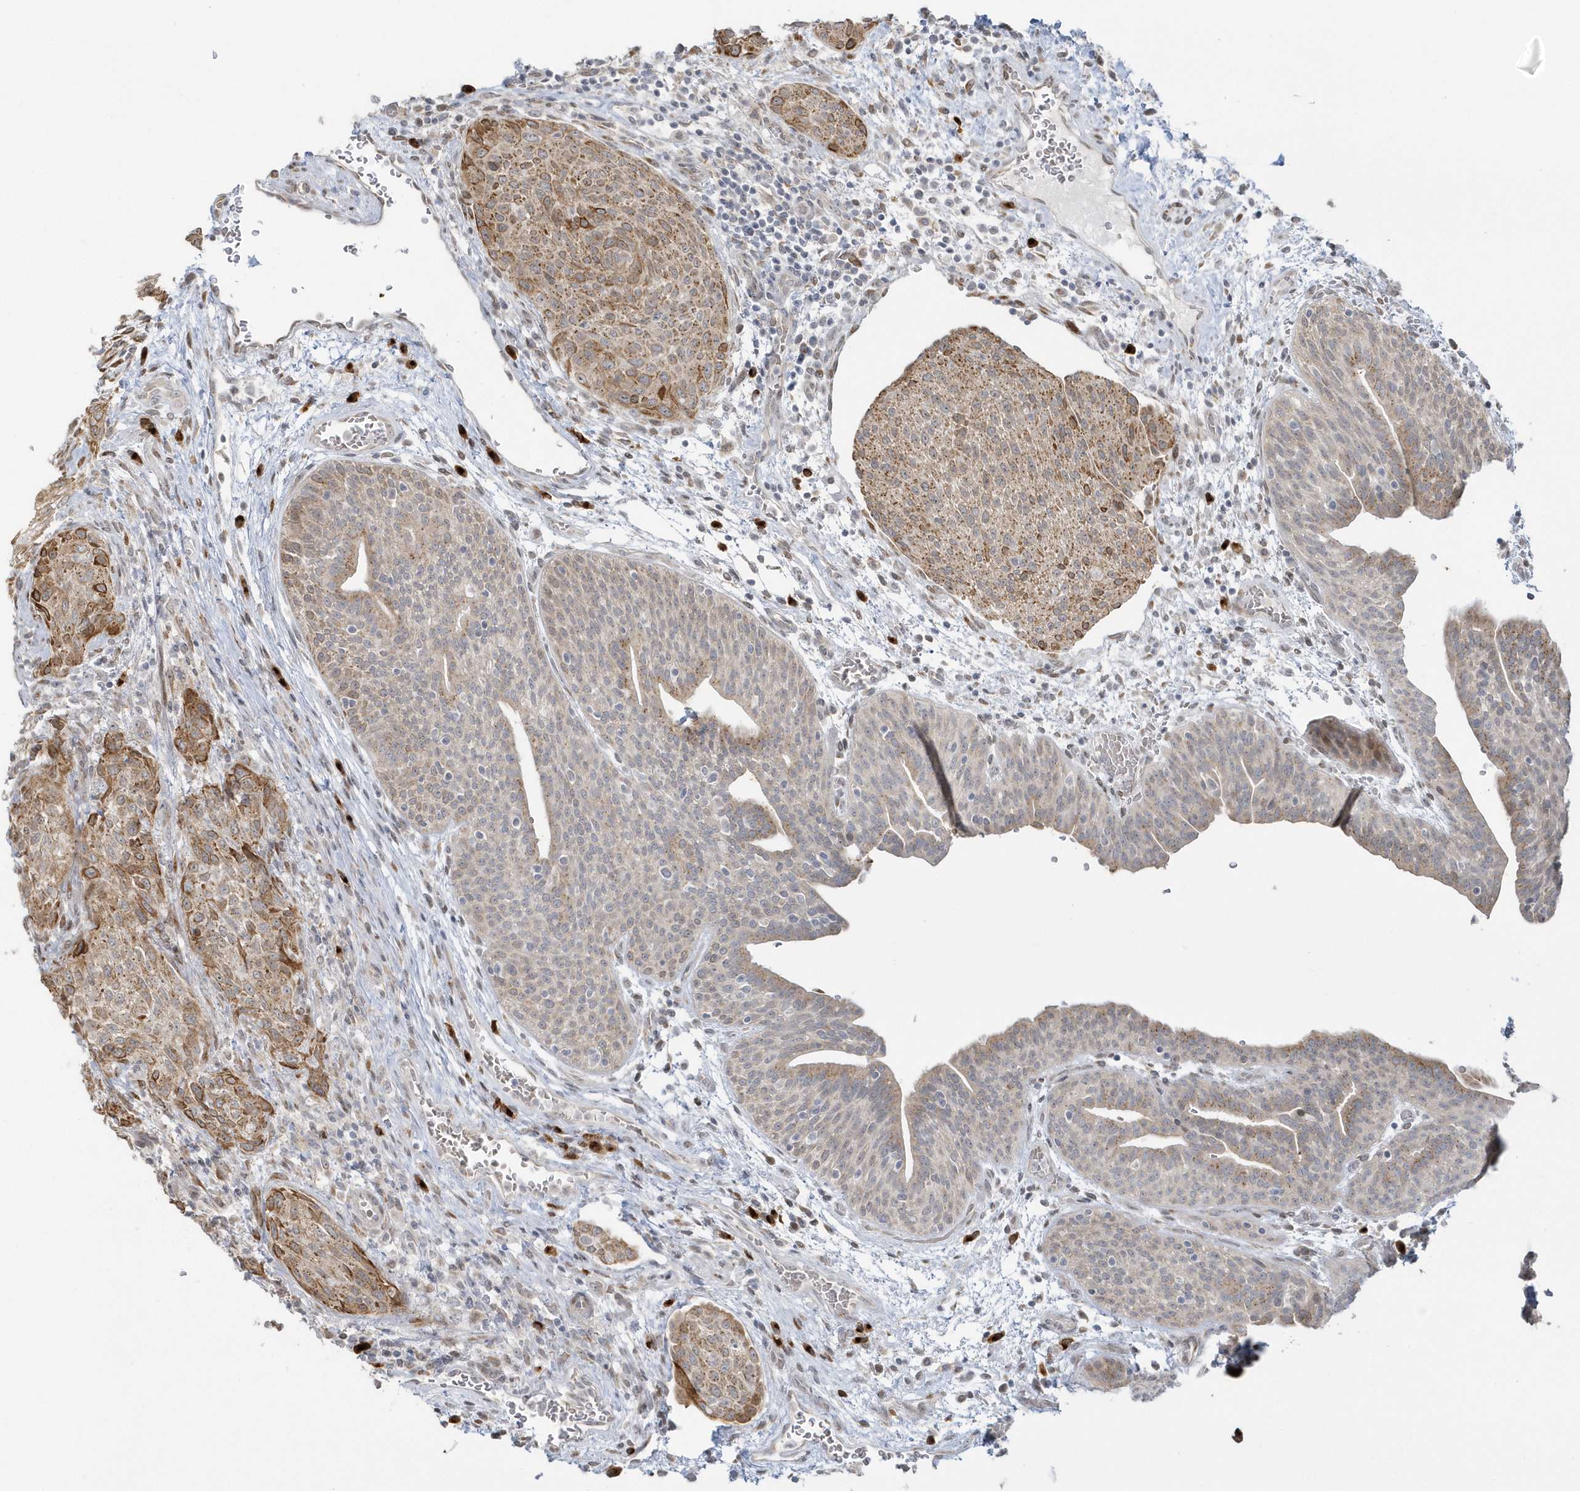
{"staining": {"intensity": "moderate", "quantity": "25%-75%", "location": "cytoplasmic/membranous"}, "tissue": "urothelial cancer", "cell_type": "Tumor cells", "image_type": "cancer", "snomed": [{"axis": "morphology", "description": "Urothelial carcinoma, High grade"}, {"axis": "topography", "description": "Urinary bladder"}], "caption": "The micrograph reveals immunohistochemical staining of urothelial cancer. There is moderate cytoplasmic/membranous positivity is seen in about 25%-75% of tumor cells.", "gene": "DHFR", "patient": {"sex": "male", "age": 35}}